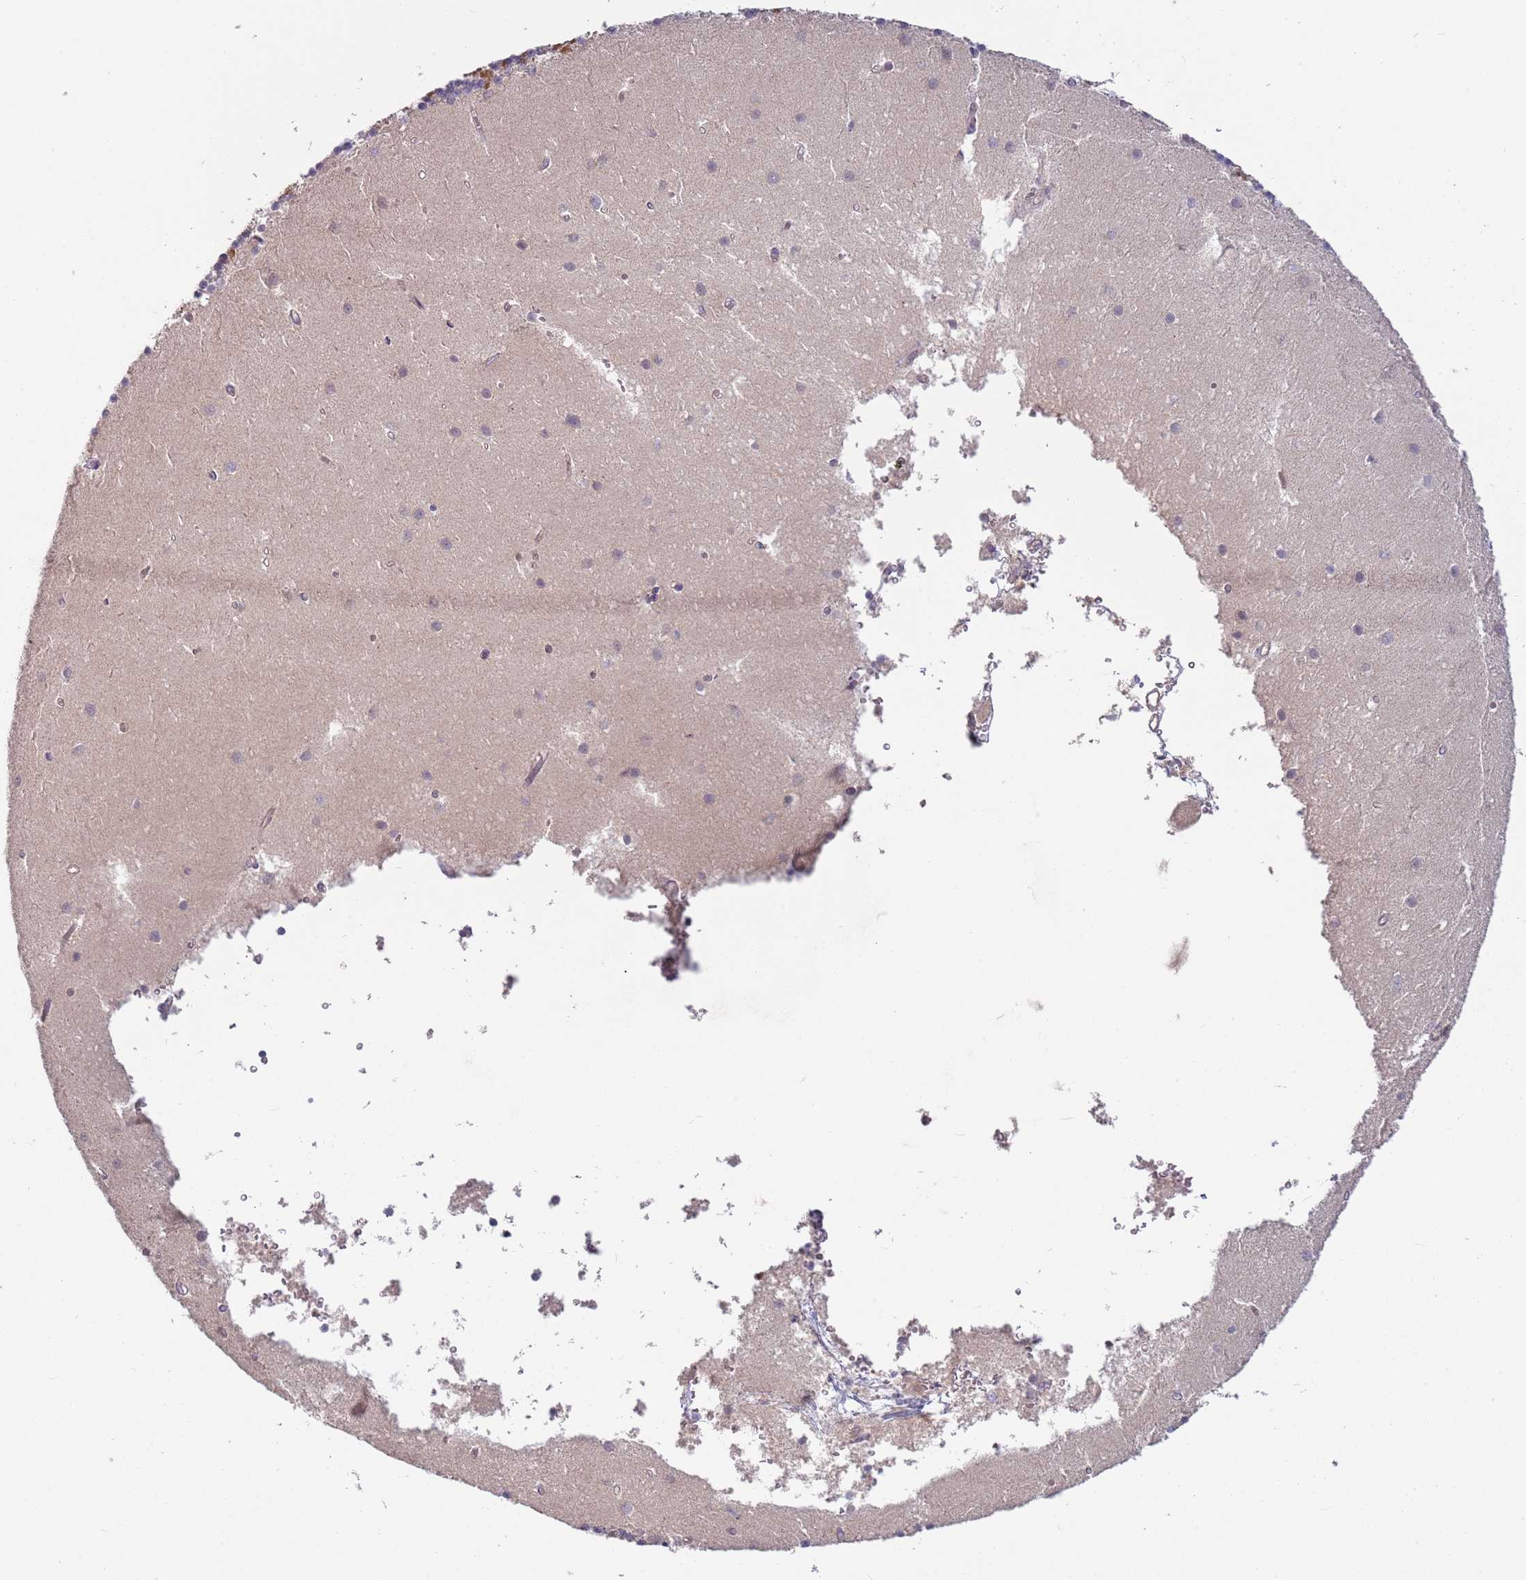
{"staining": {"intensity": "moderate", "quantity": "<25%", "location": "cytoplasmic/membranous"}, "tissue": "cerebellum", "cell_type": "Cells in granular layer", "image_type": "normal", "snomed": [{"axis": "morphology", "description": "Normal tissue, NOS"}, {"axis": "topography", "description": "Cerebellum"}], "caption": "Immunohistochemistry of unremarkable human cerebellum demonstrates low levels of moderate cytoplasmic/membranous positivity in approximately <25% of cells in granular layer. Nuclei are stained in blue.", "gene": "SAV1", "patient": {"sex": "male", "age": 54}}